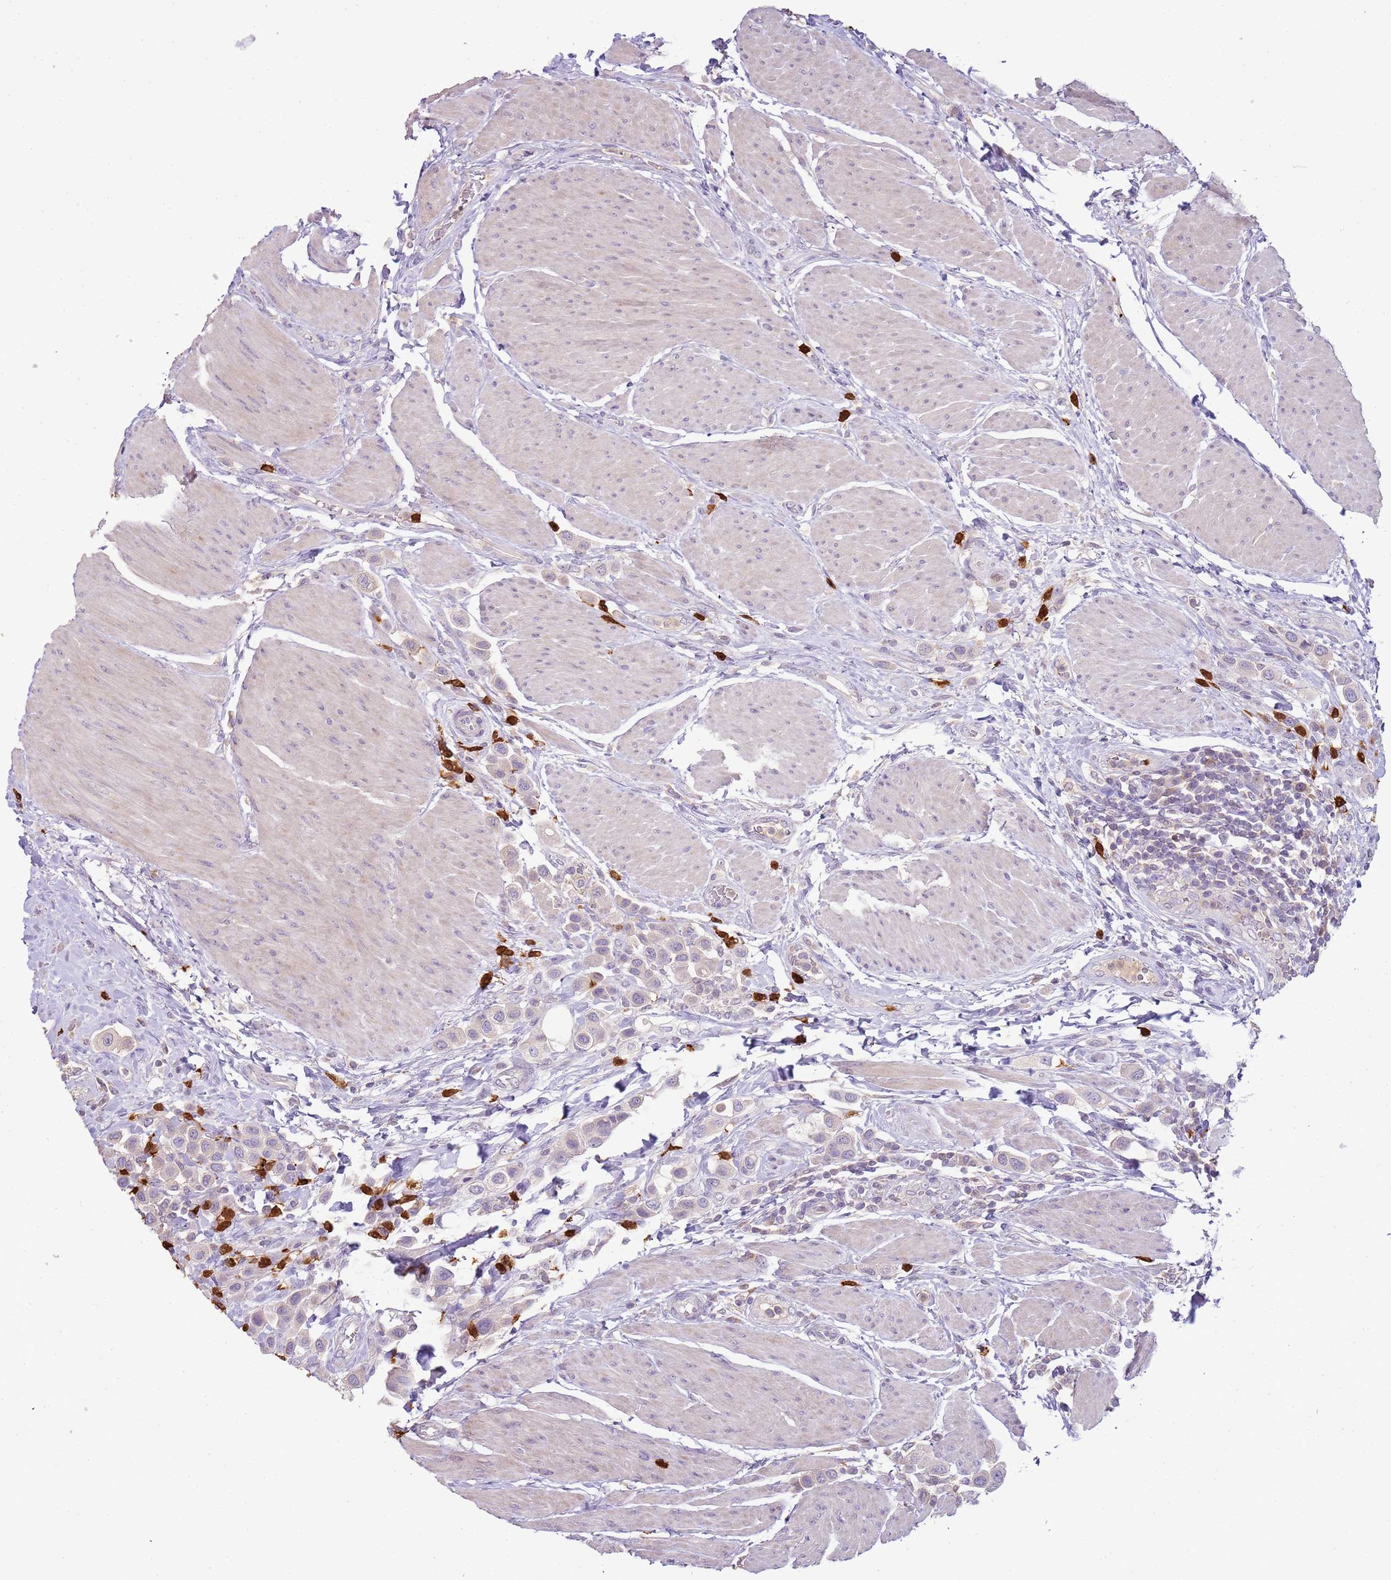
{"staining": {"intensity": "negative", "quantity": "none", "location": "none"}, "tissue": "urothelial cancer", "cell_type": "Tumor cells", "image_type": "cancer", "snomed": [{"axis": "morphology", "description": "Urothelial carcinoma, High grade"}, {"axis": "topography", "description": "Urinary bladder"}], "caption": "High power microscopy image of an immunohistochemistry micrograph of urothelial cancer, revealing no significant positivity in tumor cells.", "gene": "IL2RG", "patient": {"sex": "male", "age": 50}}